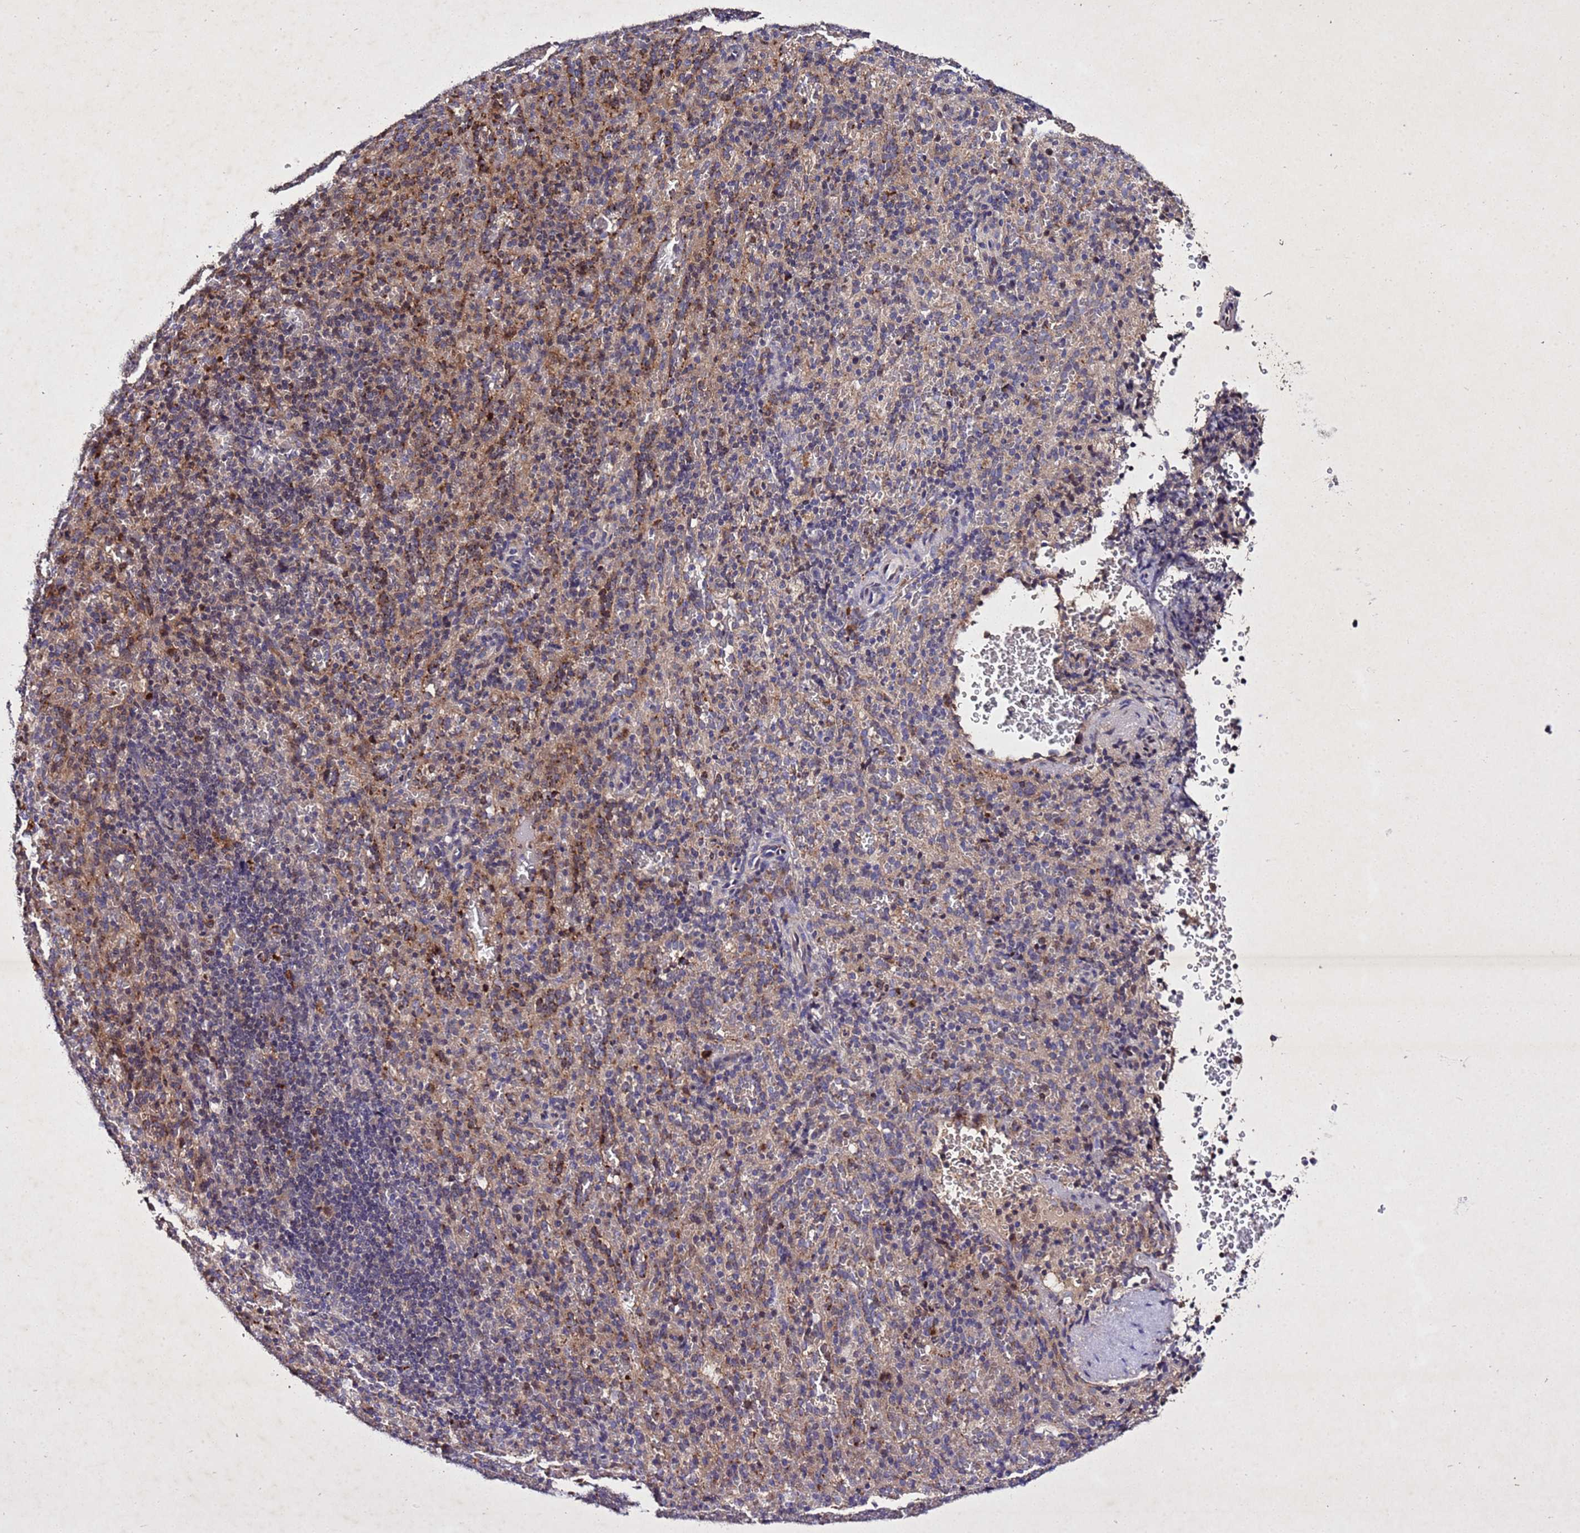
{"staining": {"intensity": "weak", "quantity": "<25%", "location": "cytoplasmic/membranous"}, "tissue": "spleen", "cell_type": "Cells in red pulp", "image_type": "normal", "snomed": [{"axis": "morphology", "description": "Normal tissue, NOS"}, {"axis": "topography", "description": "Spleen"}], "caption": "Micrograph shows no significant protein positivity in cells in red pulp of benign spleen. Nuclei are stained in blue.", "gene": "SV2B", "patient": {"sex": "female", "age": 21}}